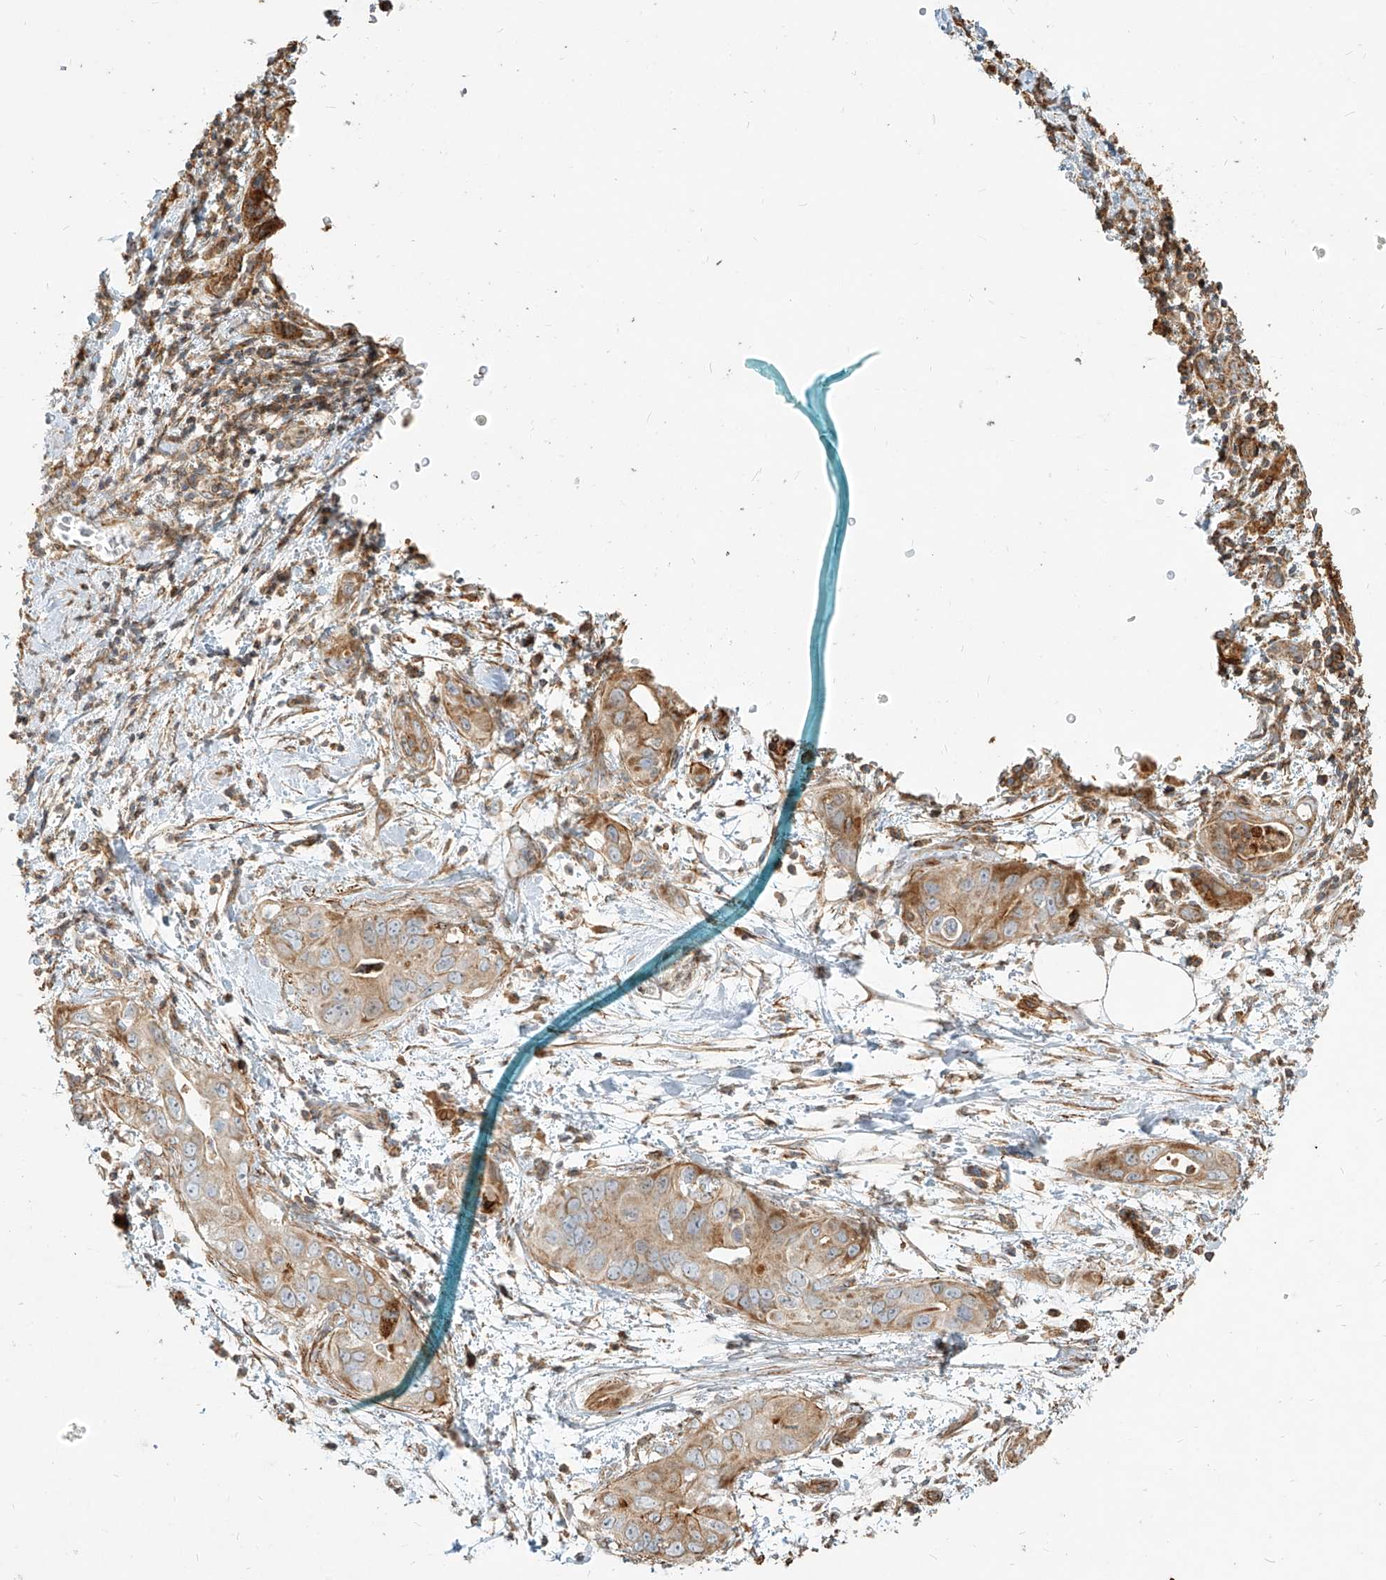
{"staining": {"intensity": "moderate", "quantity": "25%-75%", "location": "cytoplasmic/membranous"}, "tissue": "pancreatic cancer", "cell_type": "Tumor cells", "image_type": "cancer", "snomed": [{"axis": "morphology", "description": "Adenocarcinoma, NOS"}, {"axis": "topography", "description": "Pancreas"}], "caption": "A brown stain highlights moderate cytoplasmic/membranous expression of a protein in pancreatic adenocarcinoma tumor cells.", "gene": "MTX2", "patient": {"sex": "female", "age": 78}}